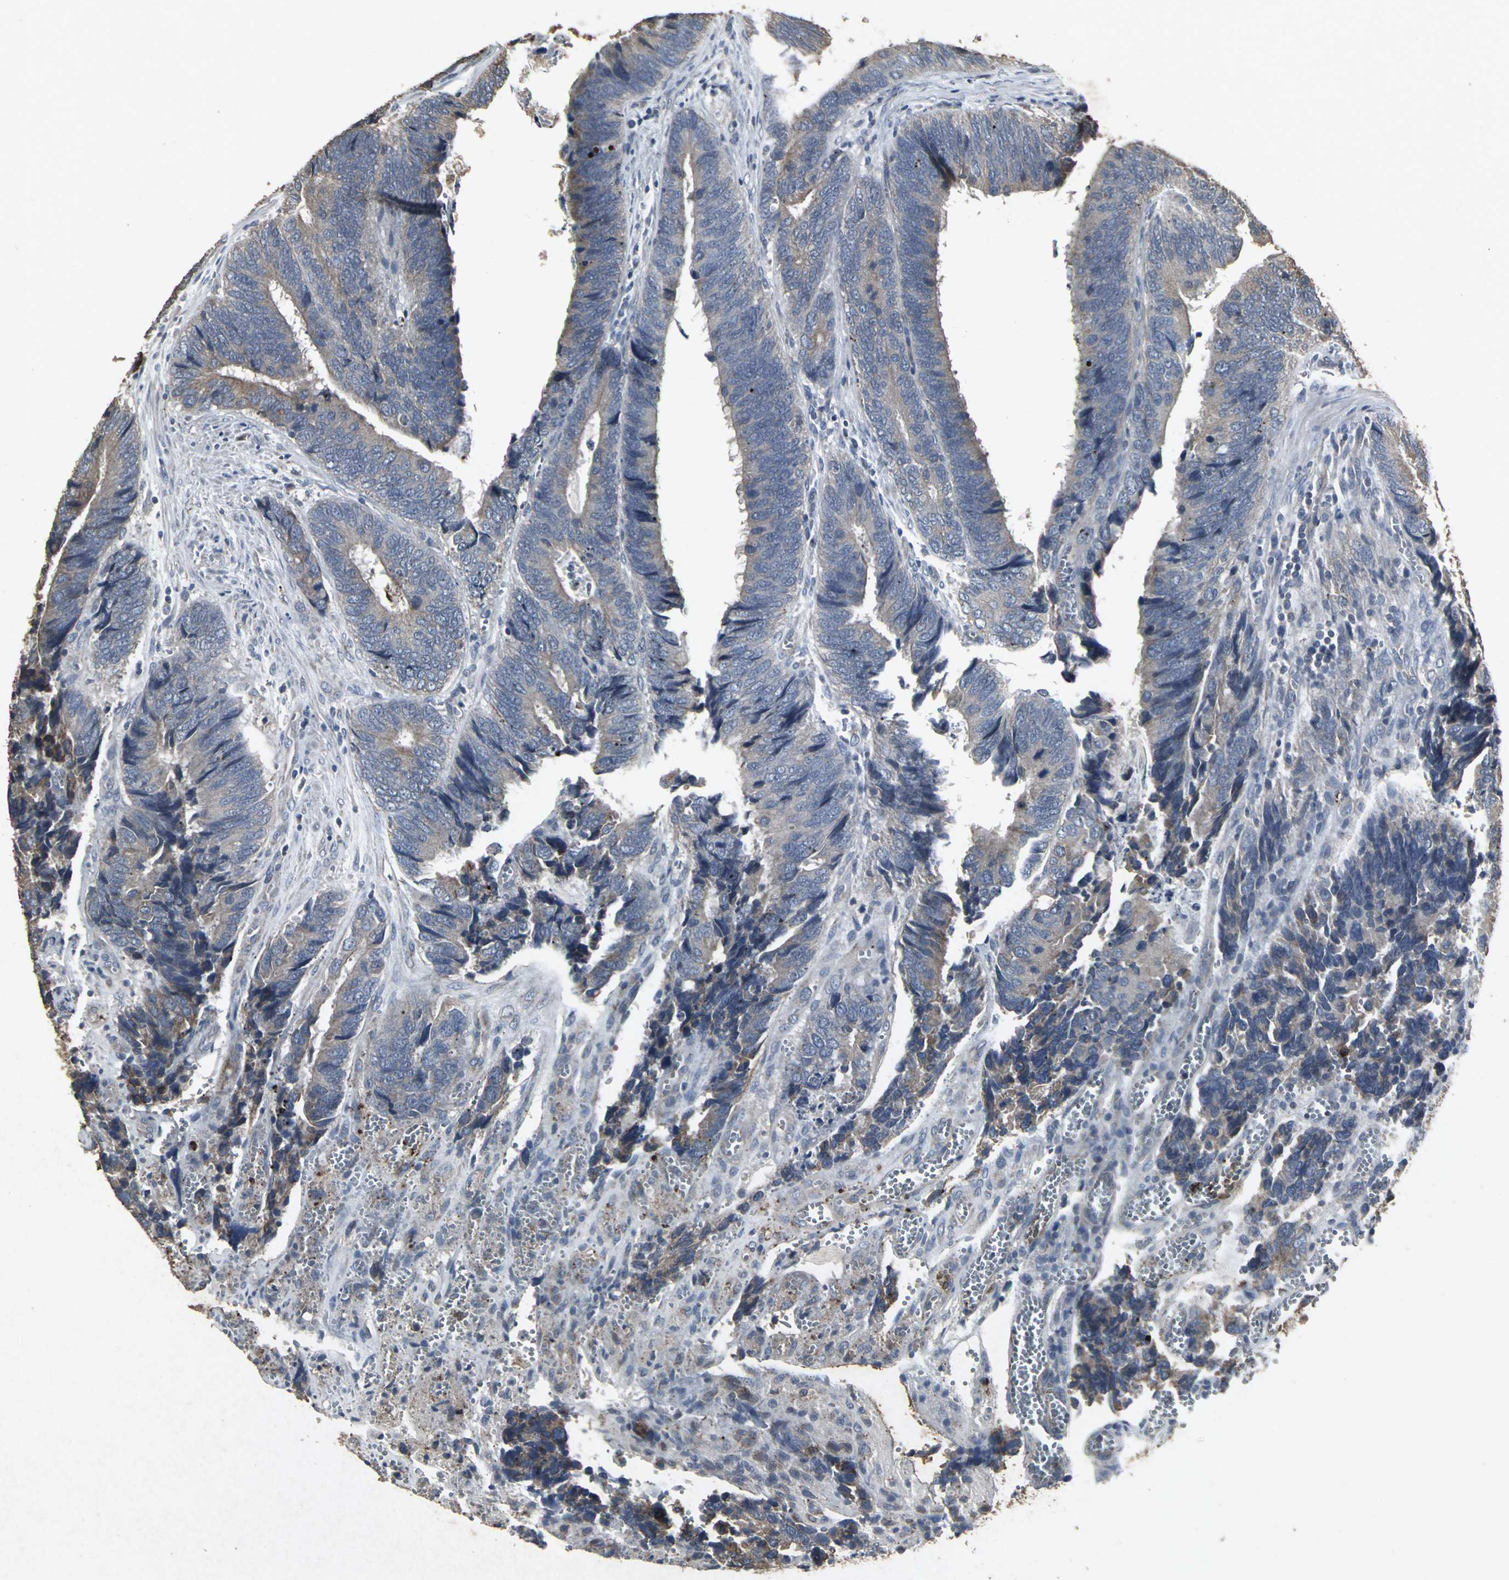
{"staining": {"intensity": "weak", "quantity": ">75%", "location": "cytoplasmic/membranous"}, "tissue": "colorectal cancer", "cell_type": "Tumor cells", "image_type": "cancer", "snomed": [{"axis": "morphology", "description": "Adenocarcinoma, NOS"}, {"axis": "topography", "description": "Colon"}], "caption": "This is an image of immunohistochemistry staining of colorectal cancer, which shows weak staining in the cytoplasmic/membranous of tumor cells.", "gene": "CCR9", "patient": {"sex": "male", "age": 72}}